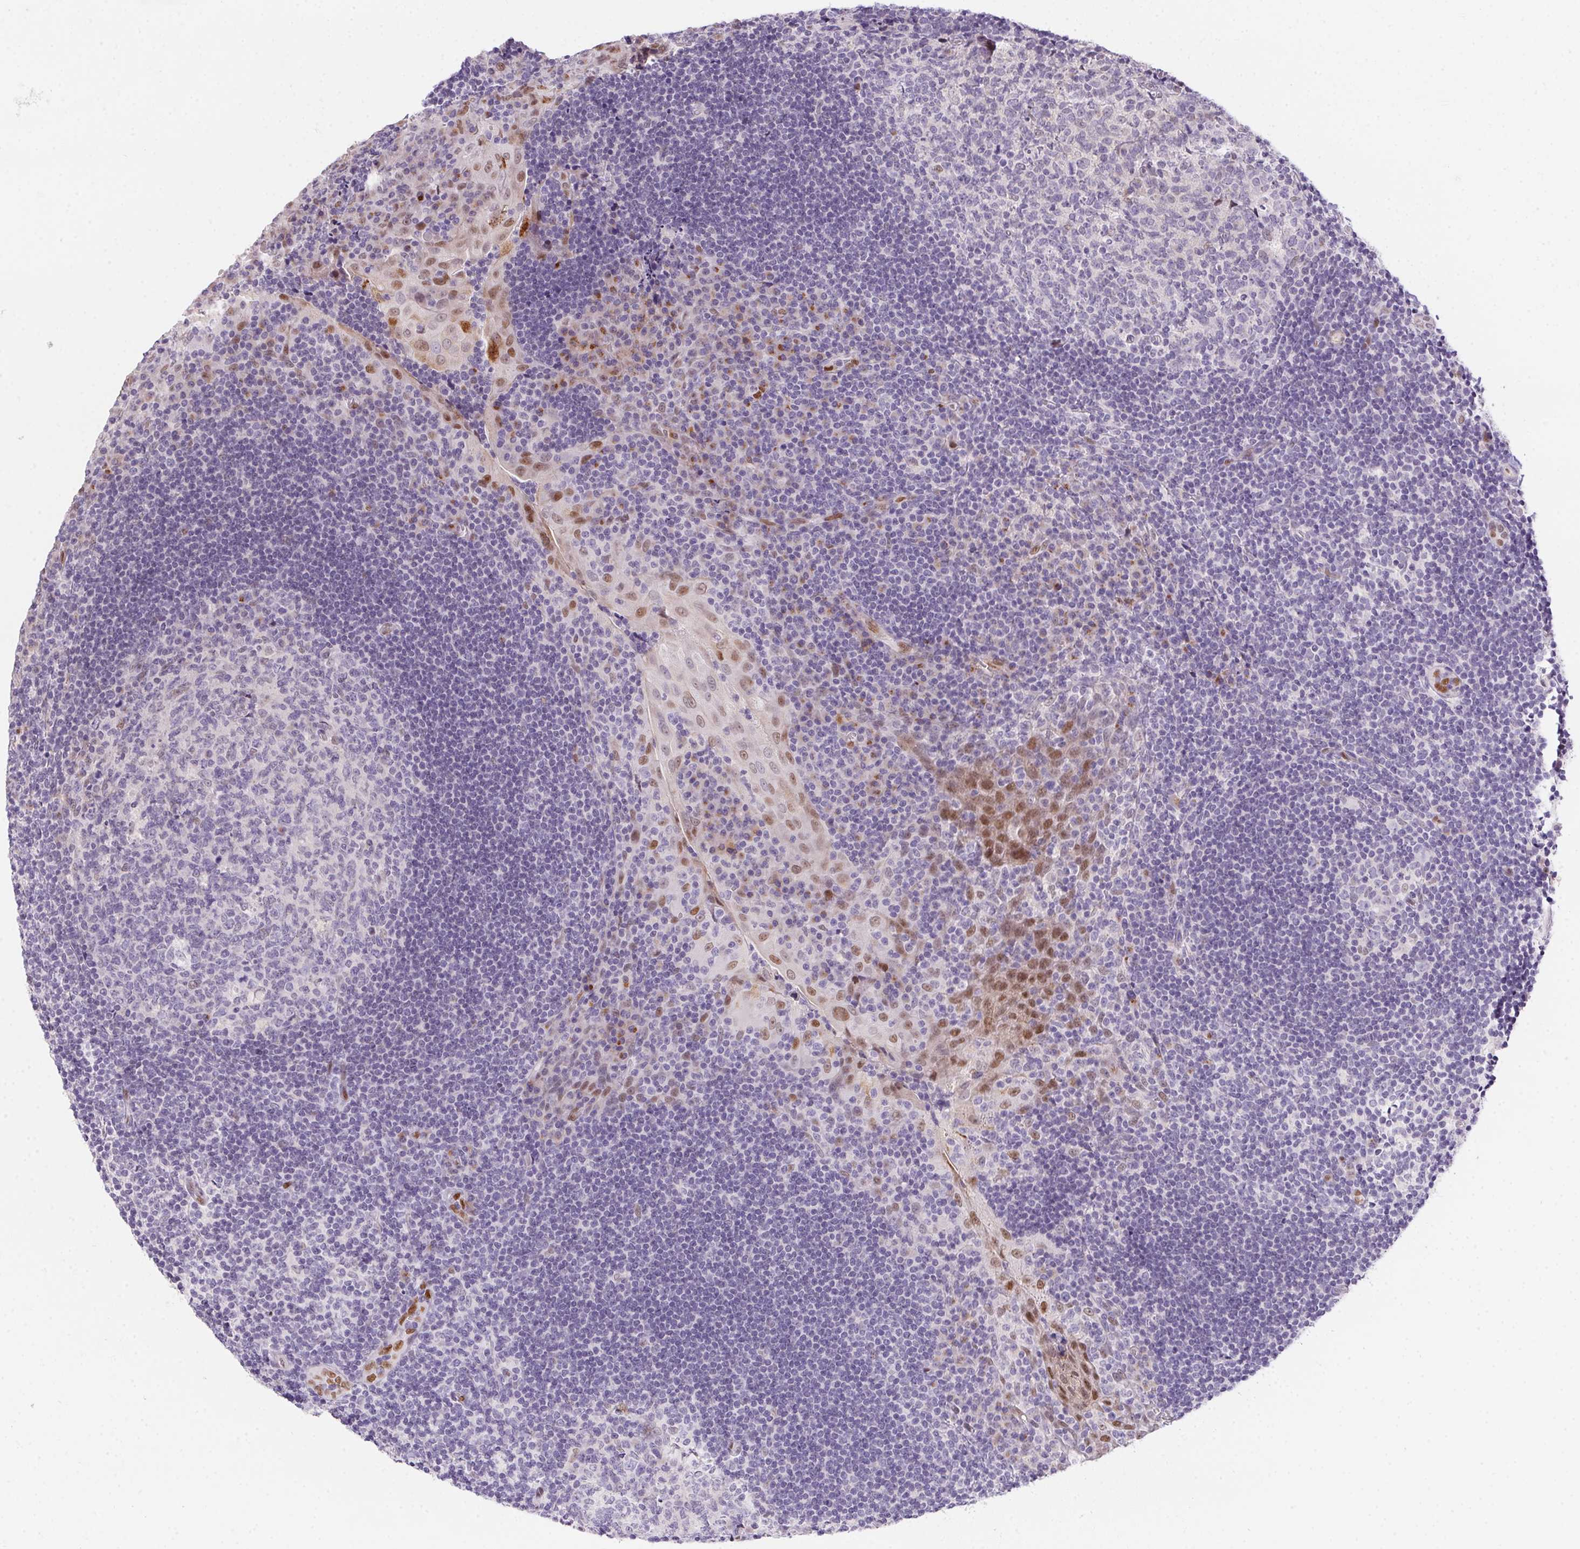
{"staining": {"intensity": "negative", "quantity": "none", "location": "none"}, "tissue": "tonsil", "cell_type": "Germinal center cells", "image_type": "normal", "snomed": [{"axis": "morphology", "description": "Normal tissue, NOS"}, {"axis": "topography", "description": "Tonsil"}], "caption": "A high-resolution image shows immunohistochemistry staining of normal tonsil, which reveals no significant expression in germinal center cells. Brightfield microscopy of IHC stained with DAB (3,3'-diaminobenzidine) (brown) and hematoxylin (blue), captured at high magnification.", "gene": "SP9", "patient": {"sex": "male", "age": 17}}